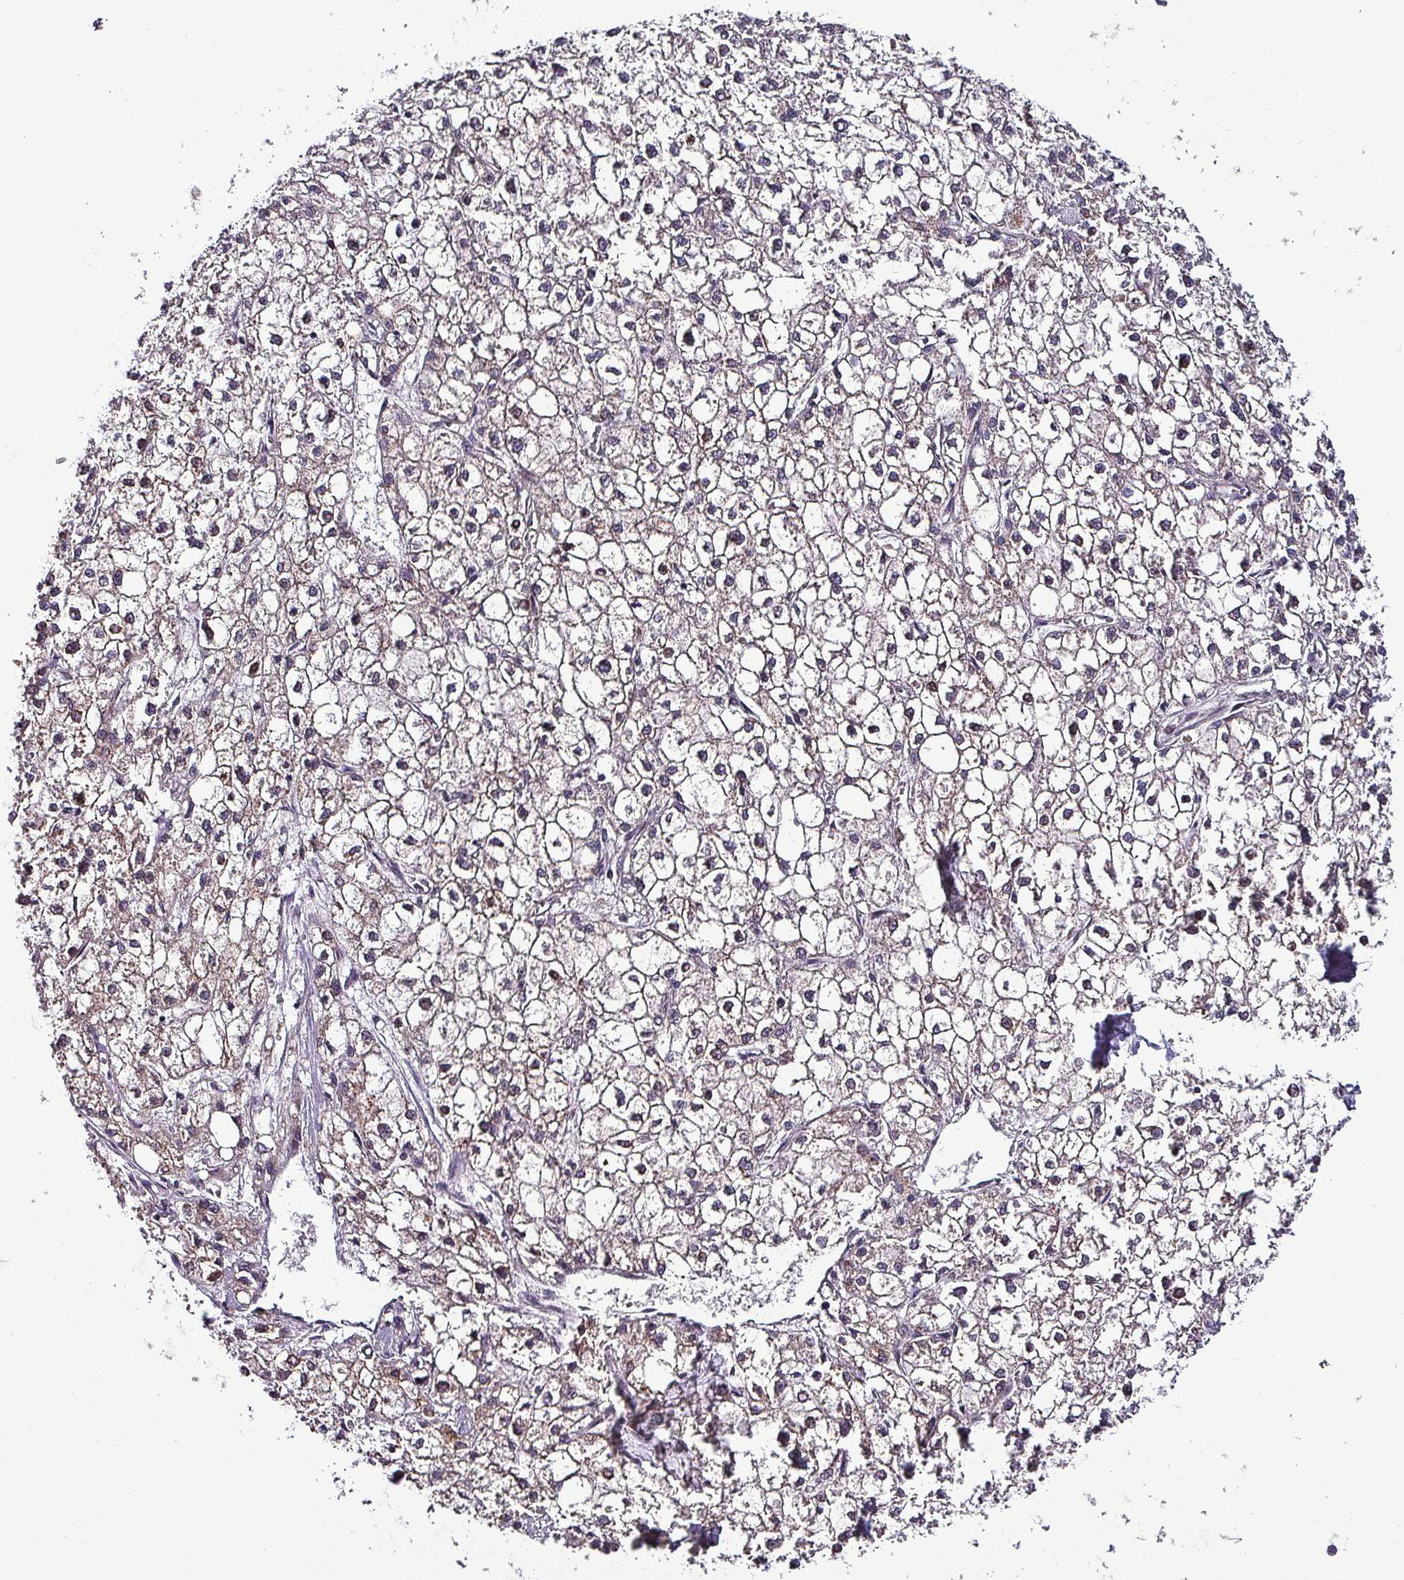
{"staining": {"intensity": "negative", "quantity": "none", "location": "none"}, "tissue": "liver cancer", "cell_type": "Tumor cells", "image_type": "cancer", "snomed": [{"axis": "morphology", "description": "Carcinoma, Hepatocellular, NOS"}, {"axis": "topography", "description": "Liver"}], "caption": "The immunohistochemistry histopathology image has no significant staining in tumor cells of liver hepatocellular carcinoma tissue. (Brightfield microscopy of DAB immunohistochemistry (IHC) at high magnification).", "gene": "GRAPL", "patient": {"sex": "female", "age": 43}}